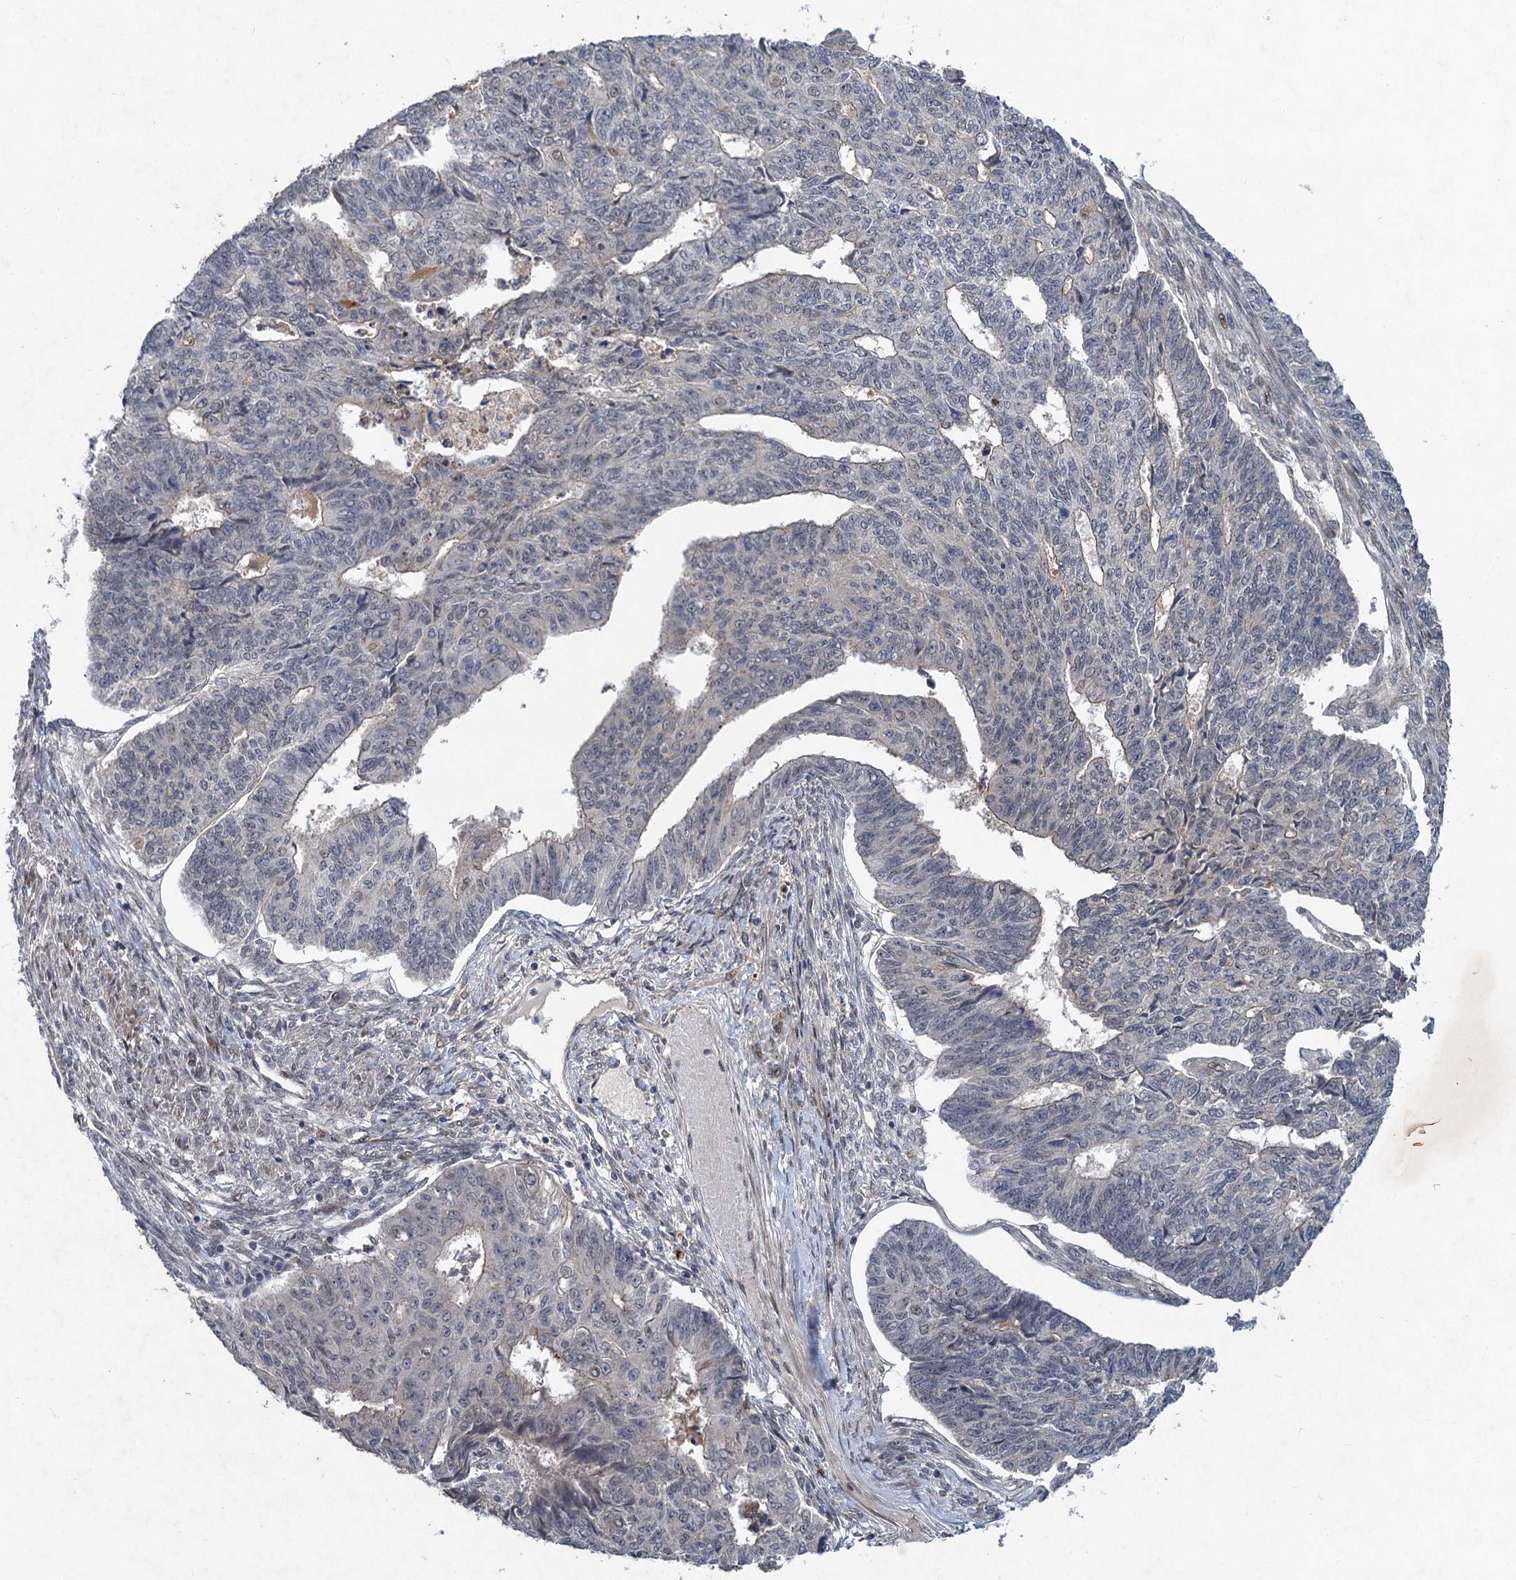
{"staining": {"intensity": "negative", "quantity": "none", "location": "none"}, "tissue": "endometrial cancer", "cell_type": "Tumor cells", "image_type": "cancer", "snomed": [{"axis": "morphology", "description": "Adenocarcinoma, NOS"}, {"axis": "topography", "description": "Endometrium"}], "caption": "This is an immunohistochemistry (IHC) histopathology image of endometrial cancer (adenocarcinoma). There is no staining in tumor cells.", "gene": "NUDT22", "patient": {"sex": "female", "age": 32}}